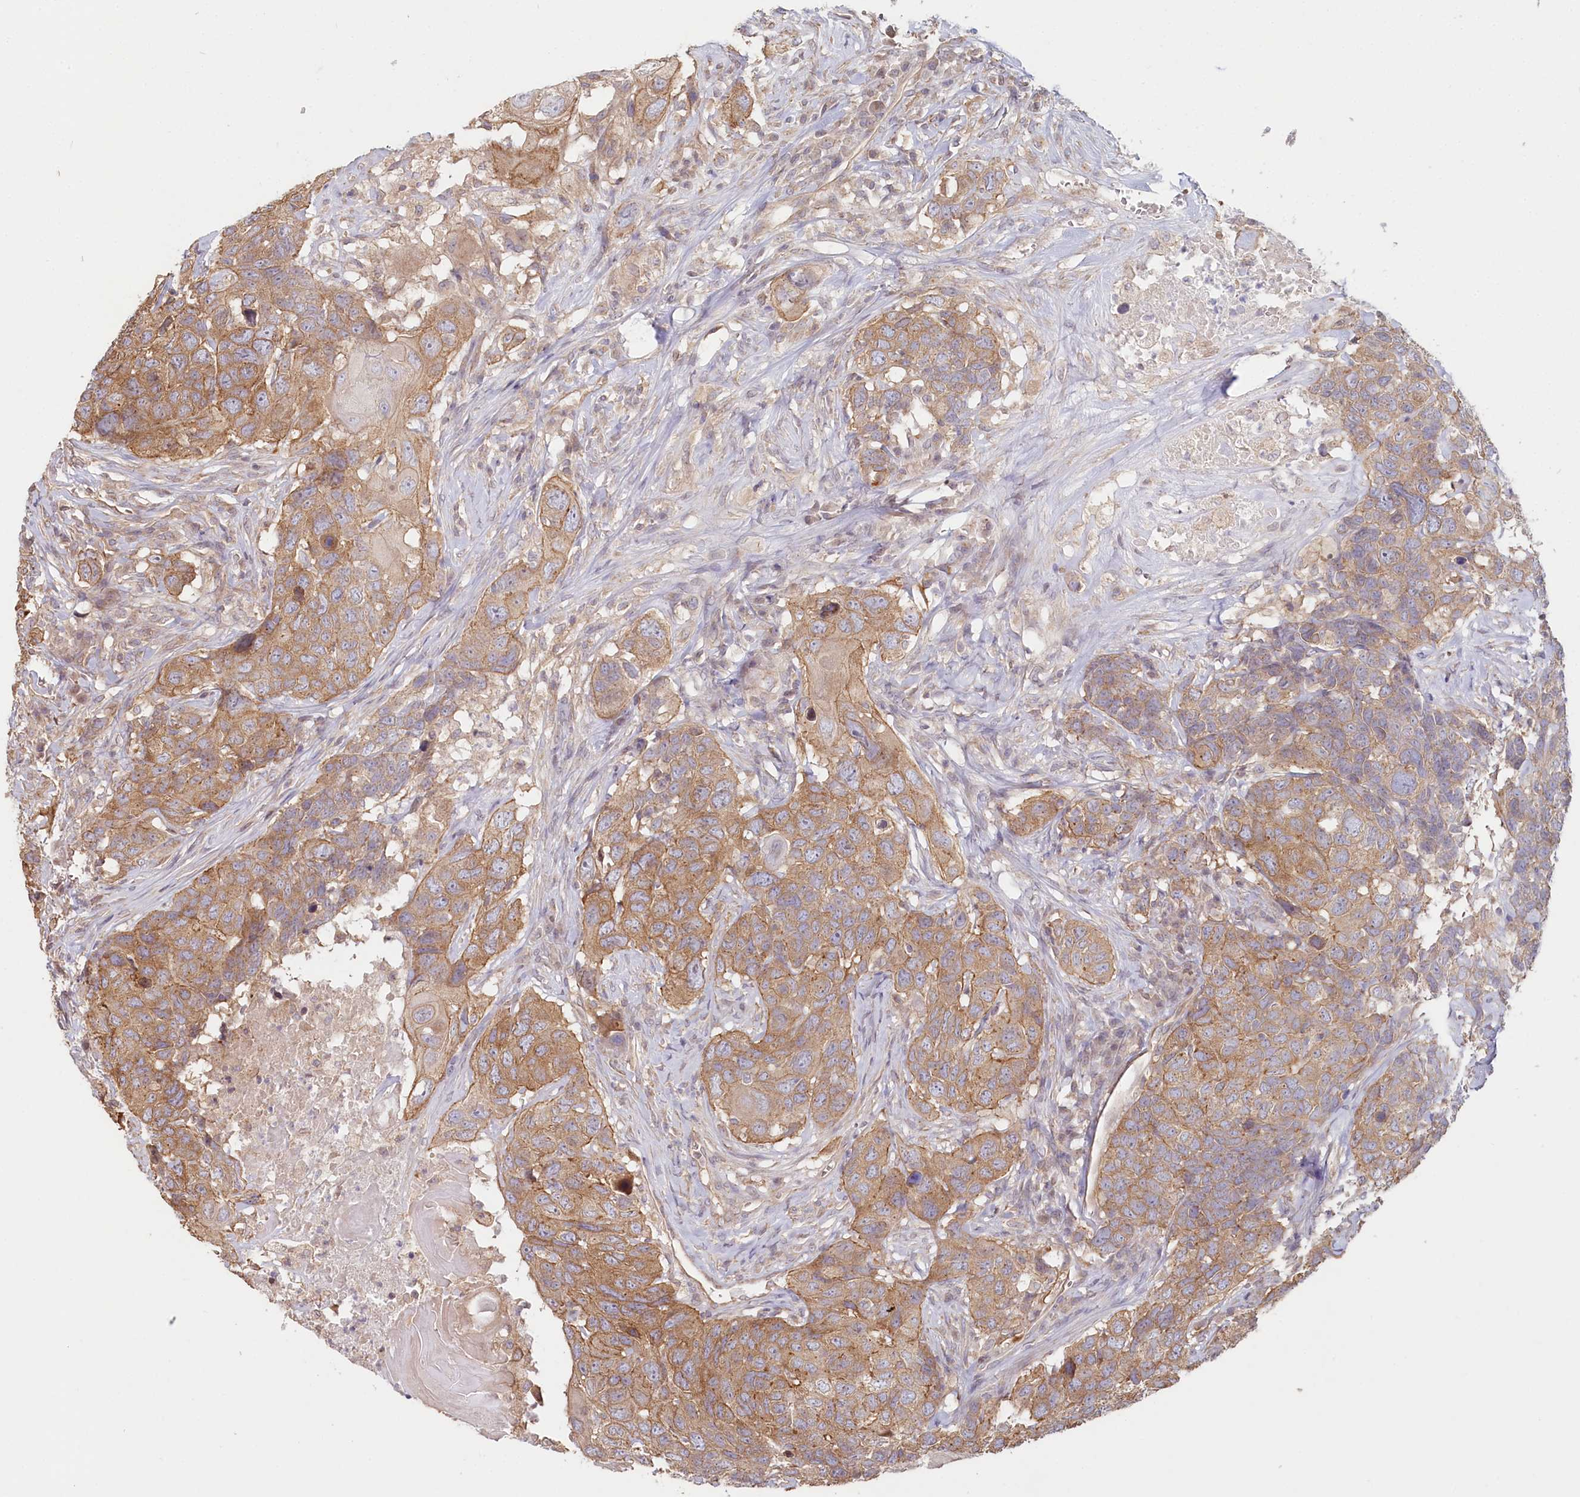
{"staining": {"intensity": "moderate", "quantity": ">75%", "location": "cytoplasmic/membranous"}, "tissue": "head and neck cancer", "cell_type": "Tumor cells", "image_type": "cancer", "snomed": [{"axis": "morphology", "description": "Squamous cell carcinoma, NOS"}, {"axis": "topography", "description": "Head-Neck"}], "caption": "A medium amount of moderate cytoplasmic/membranous expression is present in approximately >75% of tumor cells in head and neck squamous cell carcinoma tissue.", "gene": "TCHP", "patient": {"sex": "male", "age": 66}}